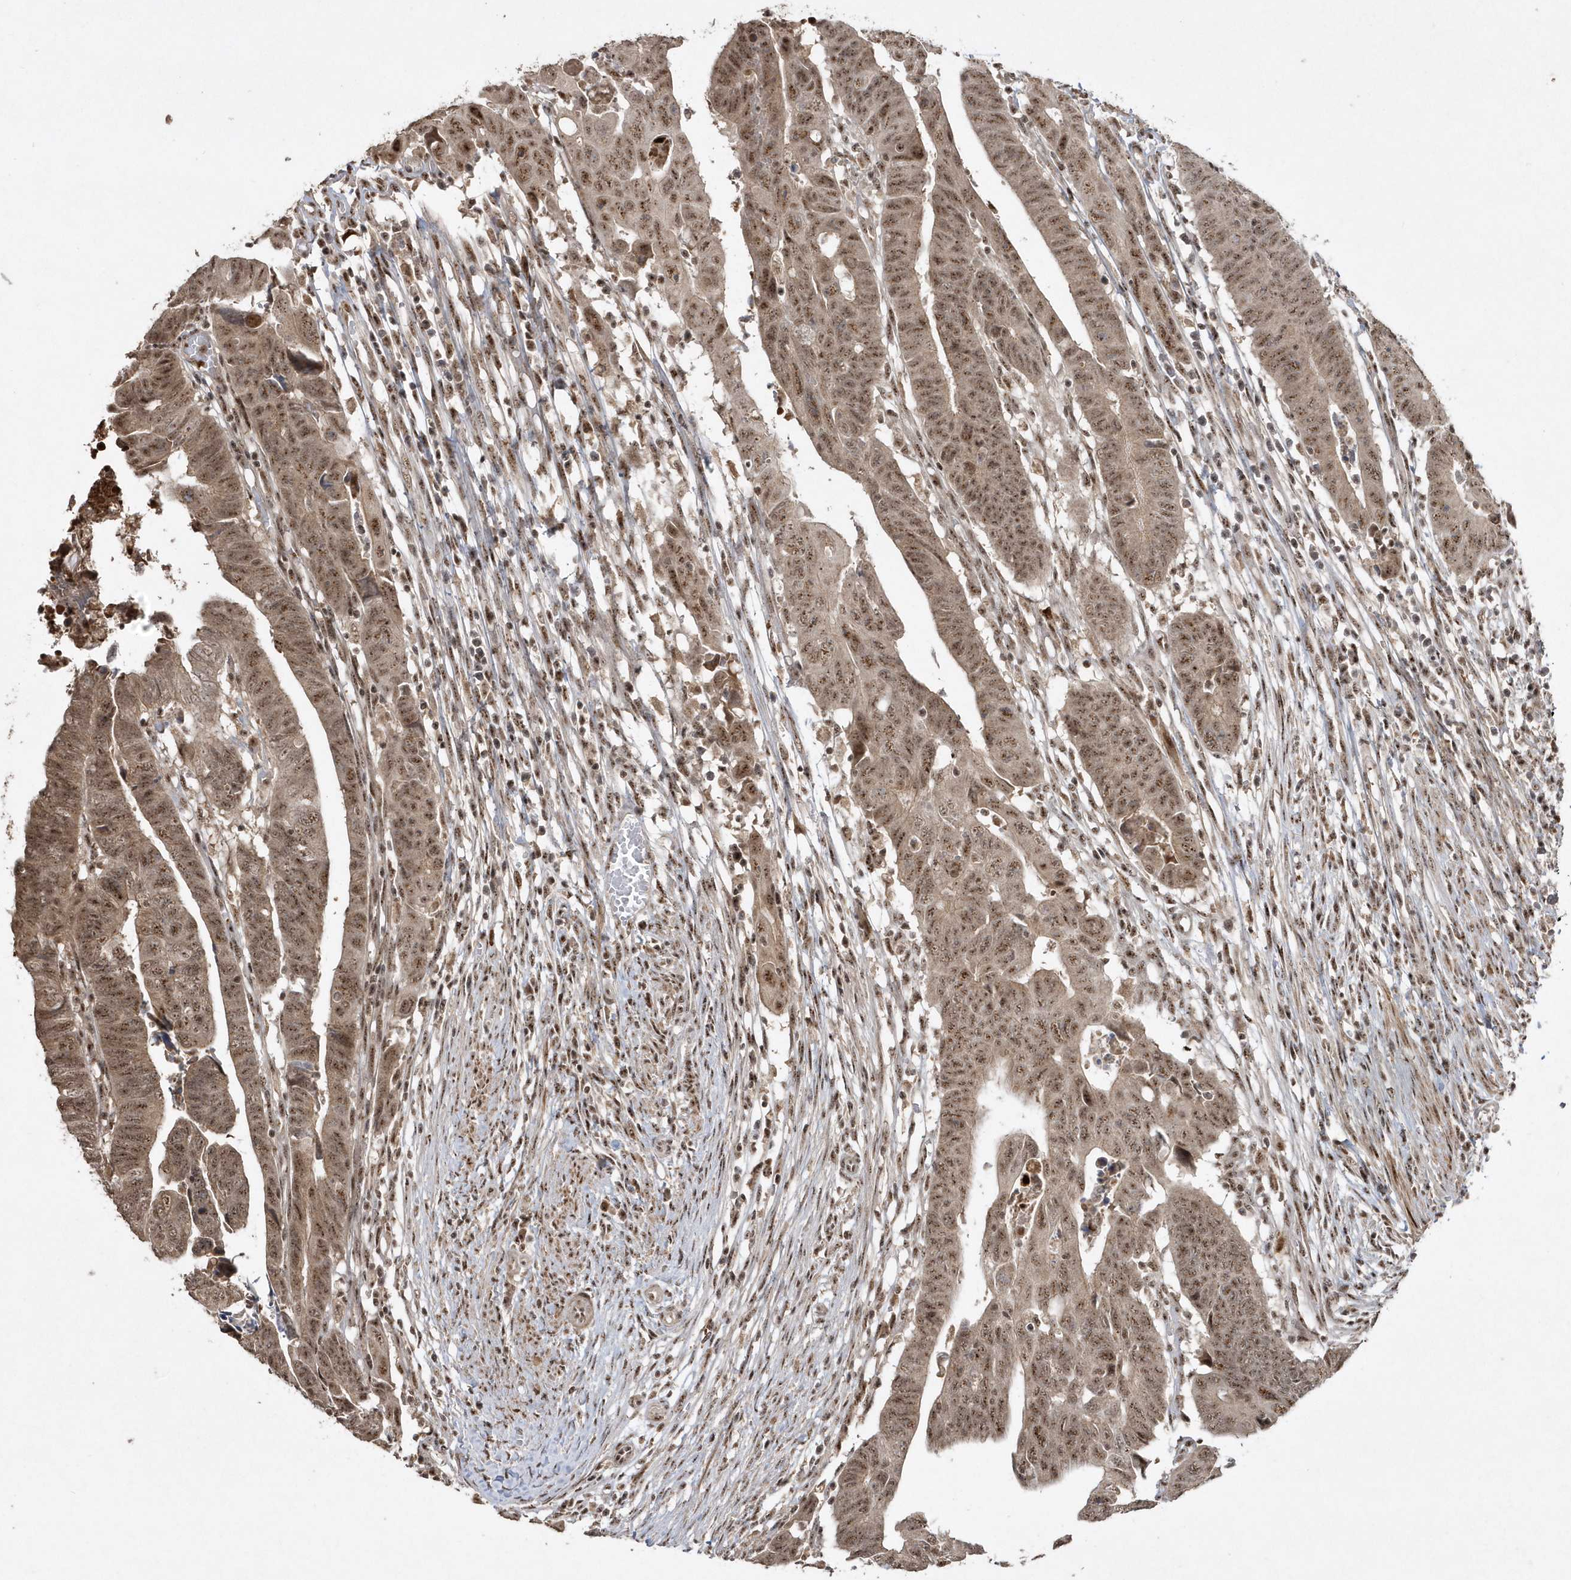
{"staining": {"intensity": "strong", "quantity": ">75%", "location": "nuclear"}, "tissue": "colorectal cancer", "cell_type": "Tumor cells", "image_type": "cancer", "snomed": [{"axis": "morphology", "description": "Adenocarcinoma, NOS"}, {"axis": "topography", "description": "Rectum"}], "caption": "DAB immunohistochemical staining of colorectal cancer (adenocarcinoma) exhibits strong nuclear protein expression in approximately >75% of tumor cells.", "gene": "POLR3B", "patient": {"sex": "female", "age": 65}}